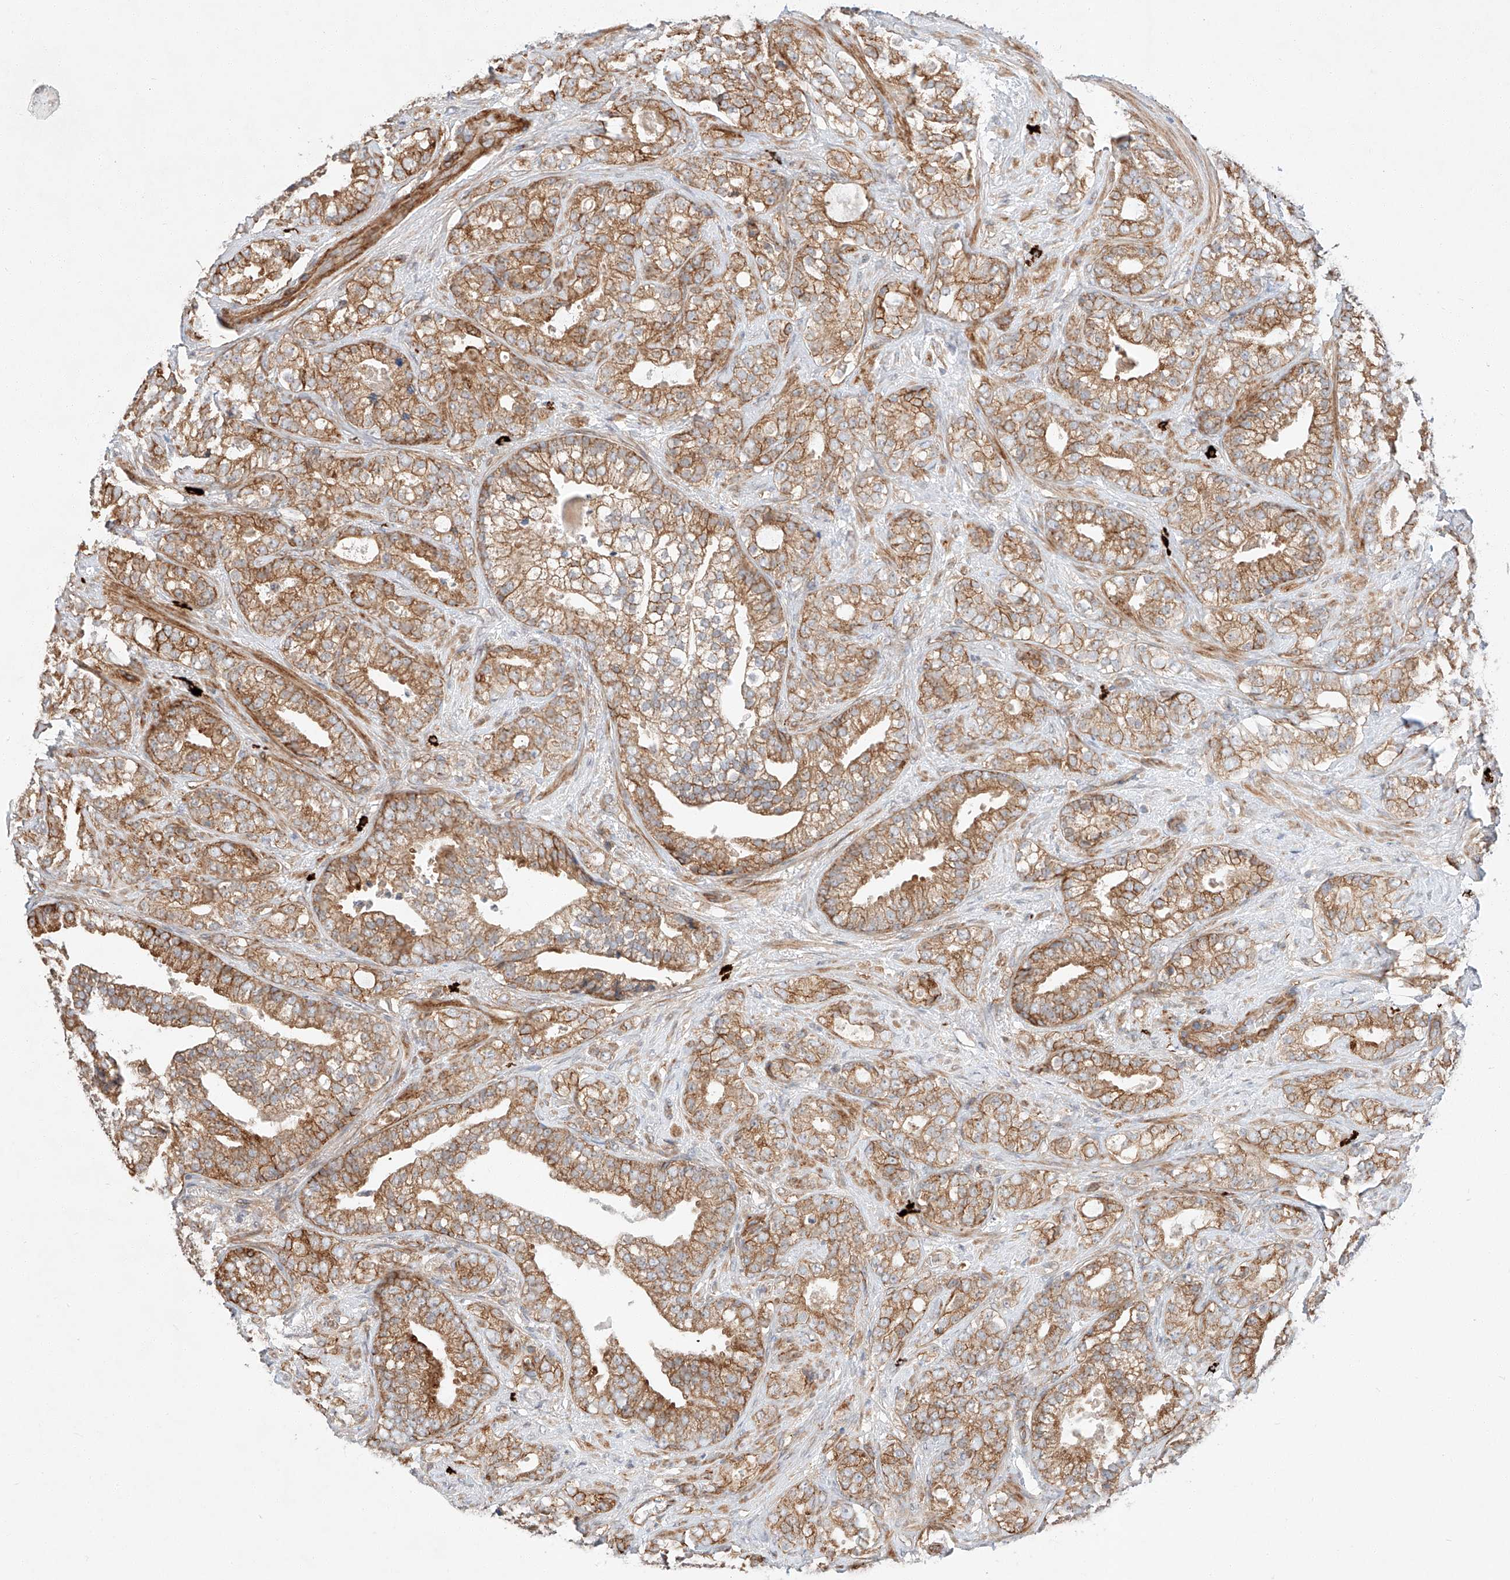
{"staining": {"intensity": "moderate", "quantity": "25%-75%", "location": "cytoplasmic/membranous"}, "tissue": "prostate cancer", "cell_type": "Tumor cells", "image_type": "cancer", "snomed": [{"axis": "morphology", "description": "Adenocarcinoma, High grade"}, {"axis": "topography", "description": "Prostate and seminal vesicle, NOS"}], "caption": "Tumor cells demonstrate medium levels of moderate cytoplasmic/membranous expression in approximately 25%-75% of cells in prostate cancer (adenocarcinoma (high-grade)). (Brightfield microscopy of DAB IHC at high magnification).", "gene": "MINDY4", "patient": {"sex": "male", "age": 67}}